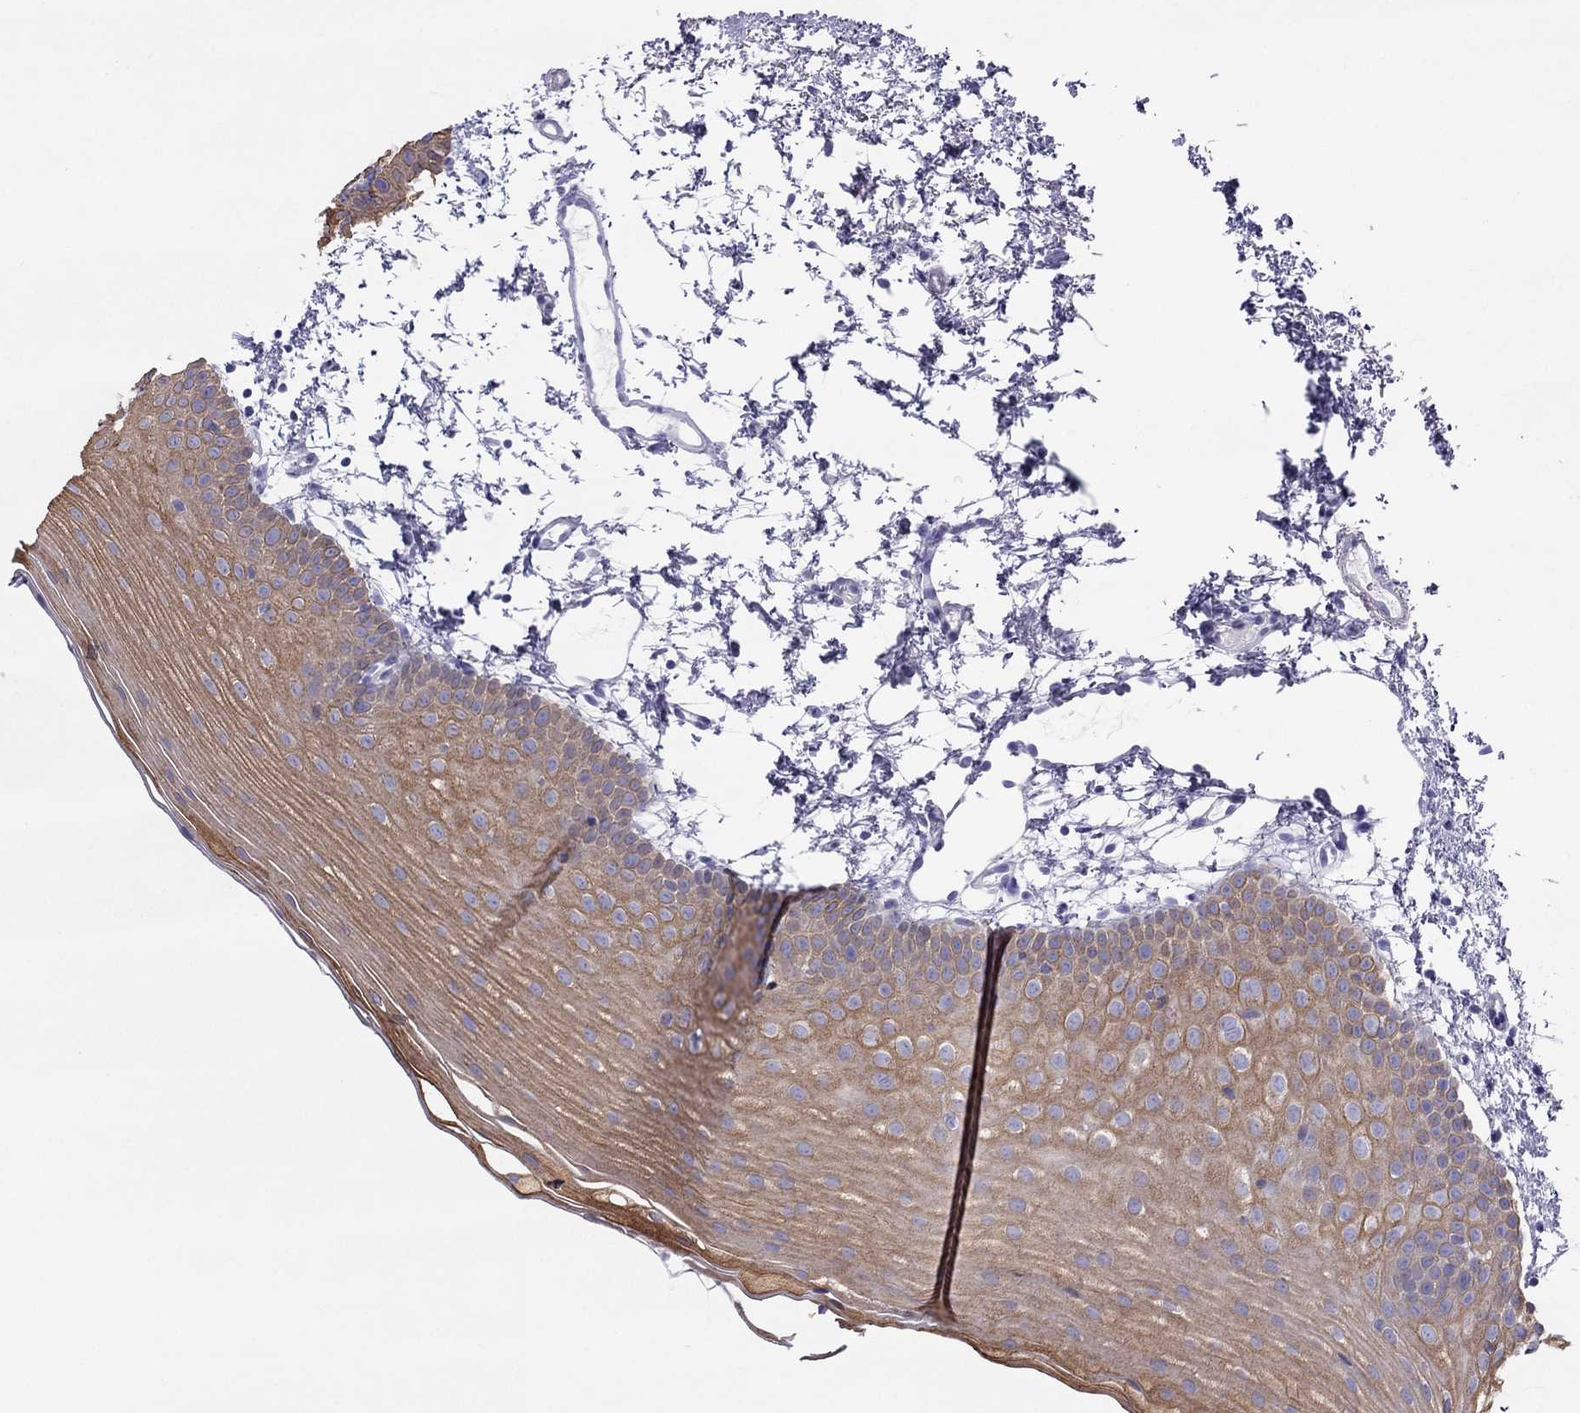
{"staining": {"intensity": "moderate", "quantity": ">75%", "location": "cytoplasmic/membranous"}, "tissue": "oral mucosa", "cell_type": "Squamous epithelial cells", "image_type": "normal", "snomed": [{"axis": "morphology", "description": "Normal tissue, NOS"}, {"axis": "topography", "description": "Oral tissue"}], "caption": "A high-resolution image shows immunohistochemistry staining of unremarkable oral mucosa, which reveals moderate cytoplasmic/membranous expression in about >75% of squamous epithelial cells.", "gene": "MAEL", "patient": {"sex": "female", "age": 57}}